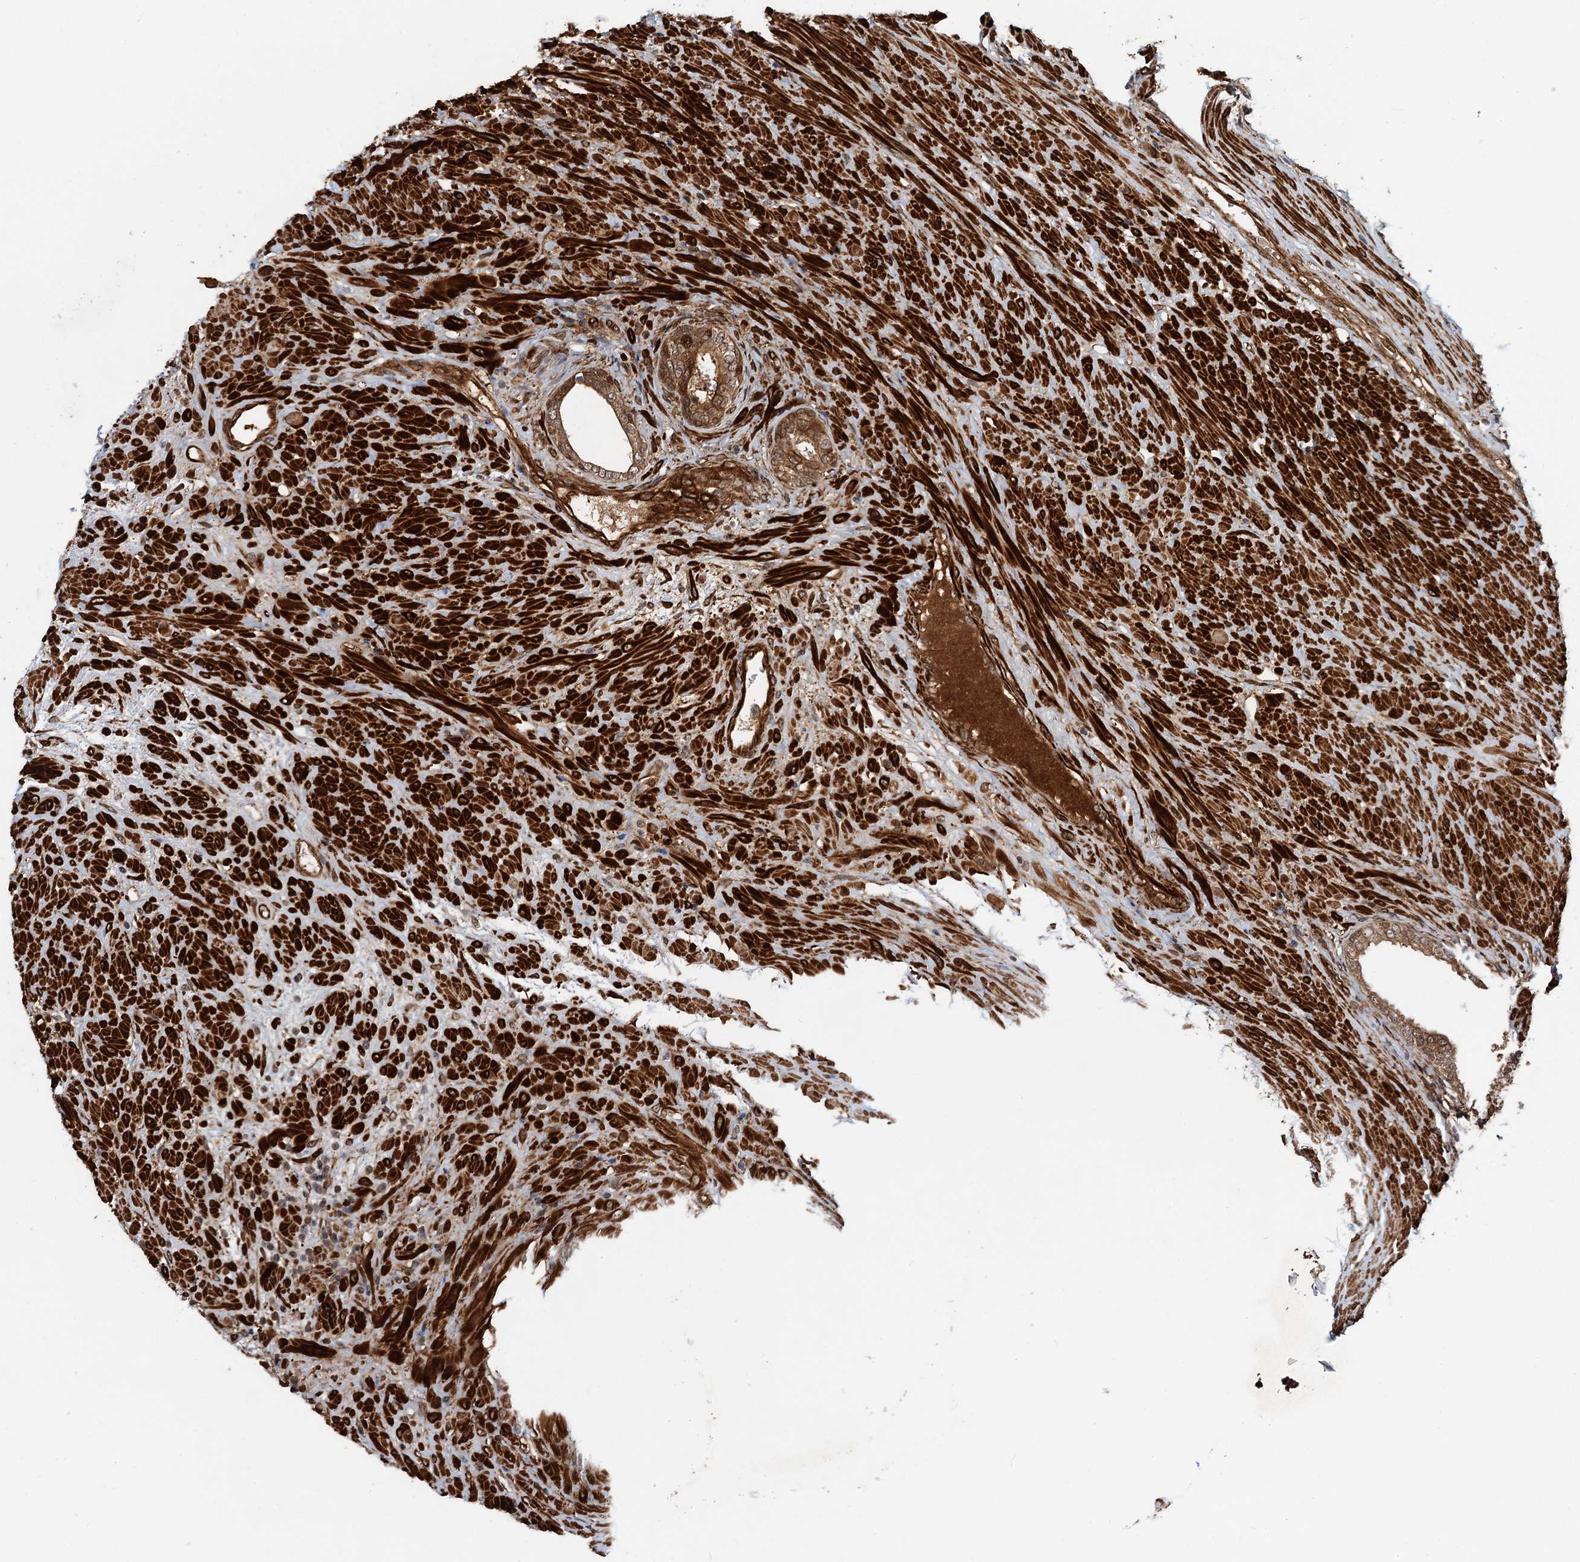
{"staining": {"intensity": "moderate", "quantity": ">75%", "location": "cytoplasmic/membranous,nuclear"}, "tissue": "prostate", "cell_type": "Glandular cells", "image_type": "normal", "snomed": [{"axis": "morphology", "description": "Normal tissue, NOS"}, {"axis": "topography", "description": "Prostate"}], "caption": "Protein analysis of normal prostate demonstrates moderate cytoplasmic/membranous,nuclear expression in about >75% of glandular cells. The staining is performed using DAB (3,3'-diaminobenzidine) brown chromogen to label protein expression. The nuclei are counter-stained blue using hematoxylin.", "gene": "SNRNP25", "patient": {"sex": "male", "age": 76}}